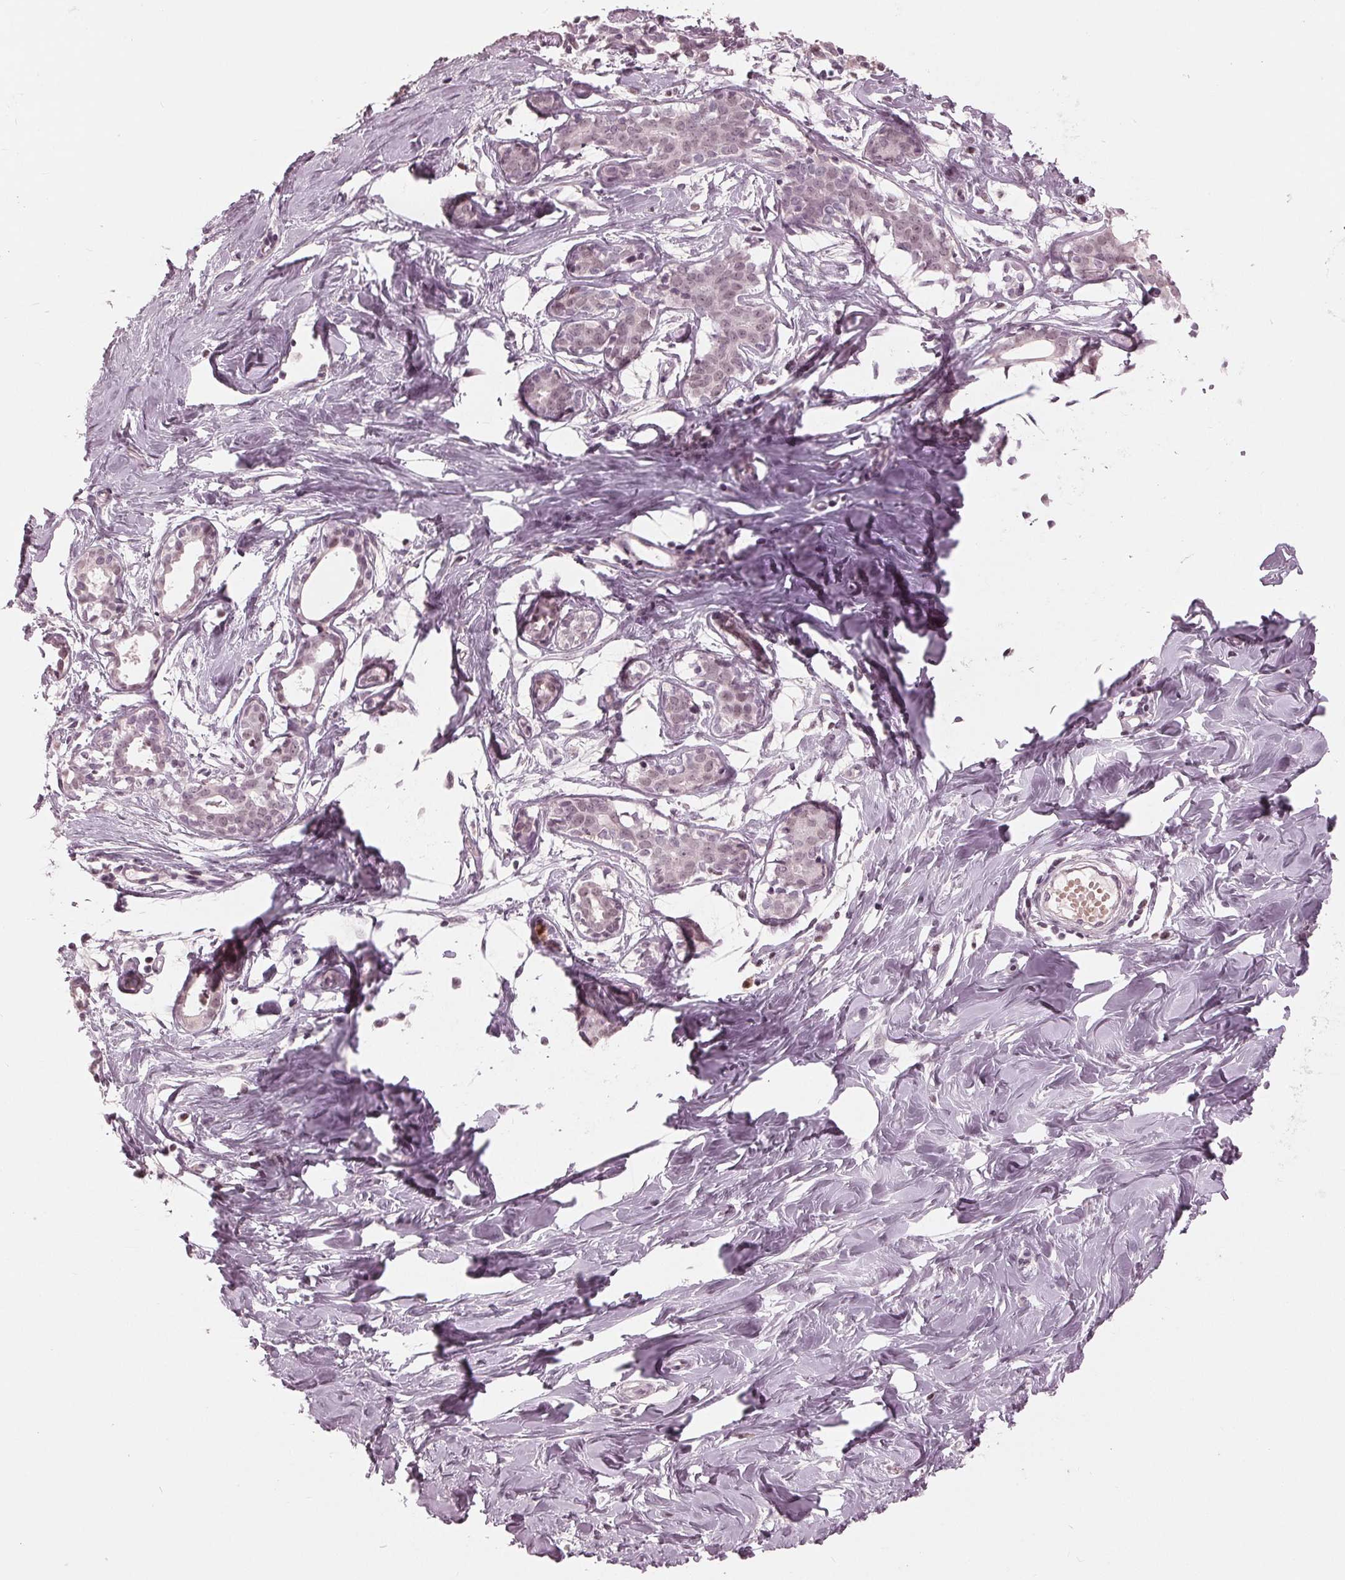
{"staining": {"intensity": "moderate", "quantity": "<25%", "location": "nuclear"}, "tissue": "breast", "cell_type": "Adipocytes", "image_type": "normal", "snomed": [{"axis": "morphology", "description": "Normal tissue, NOS"}, {"axis": "topography", "description": "Breast"}], "caption": "This image displays IHC staining of benign breast, with low moderate nuclear positivity in approximately <25% of adipocytes.", "gene": "DNMT3L", "patient": {"sex": "female", "age": 27}}